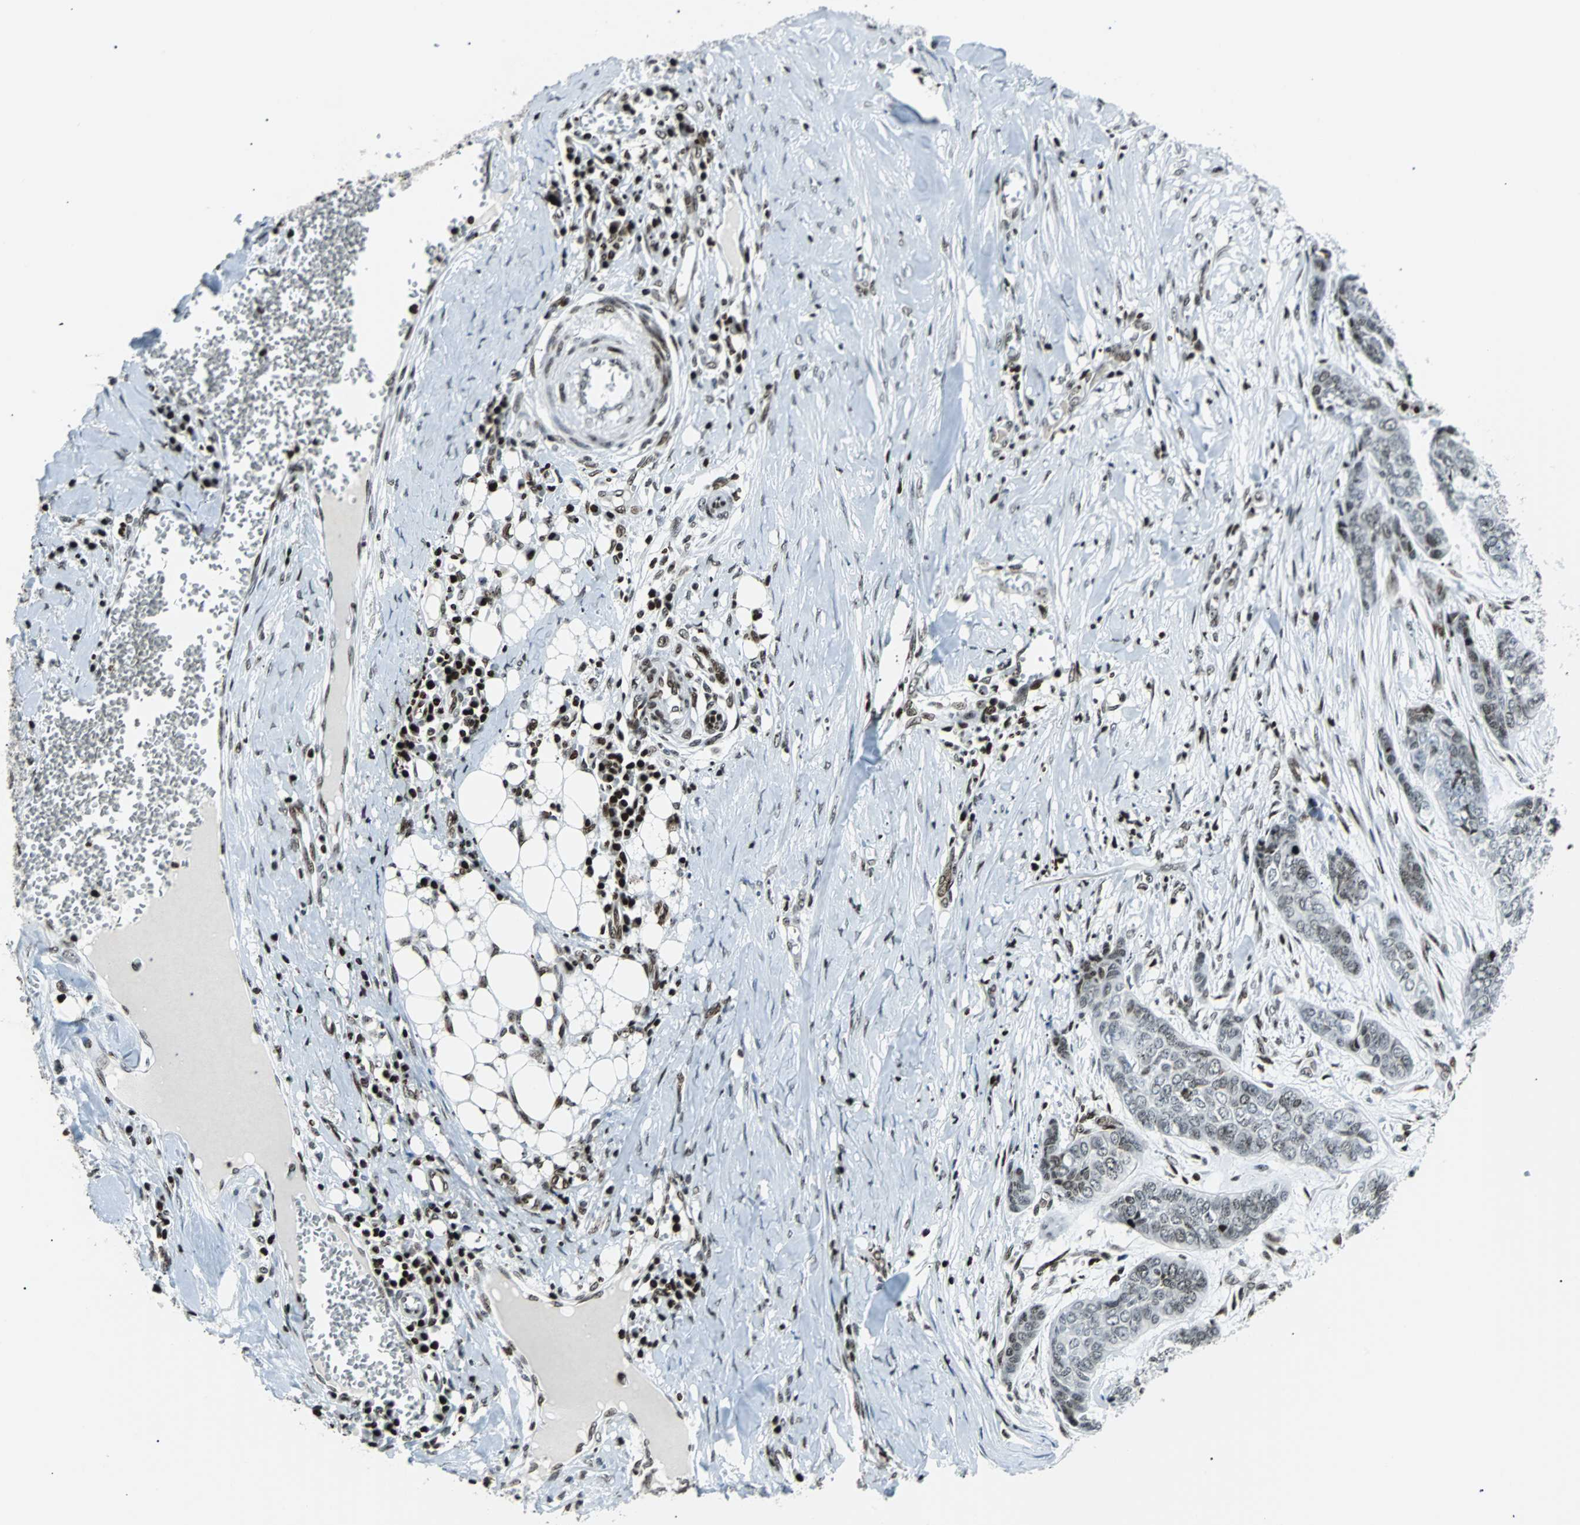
{"staining": {"intensity": "strong", "quantity": "25%-75%", "location": "nuclear"}, "tissue": "skin cancer", "cell_type": "Tumor cells", "image_type": "cancer", "snomed": [{"axis": "morphology", "description": "Basal cell carcinoma"}, {"axis": "topography", "description": "Skin"}], "caption": "High-power microscopy captured an immunohistochemistry (IHC) histopathology image of skin basal cell carcinoma, revealing strong nuclear positivity in approximately 25%-75% of tumor cells.", "gene": "ZNF131", "patient": {"sex": "female", "age": 64}}